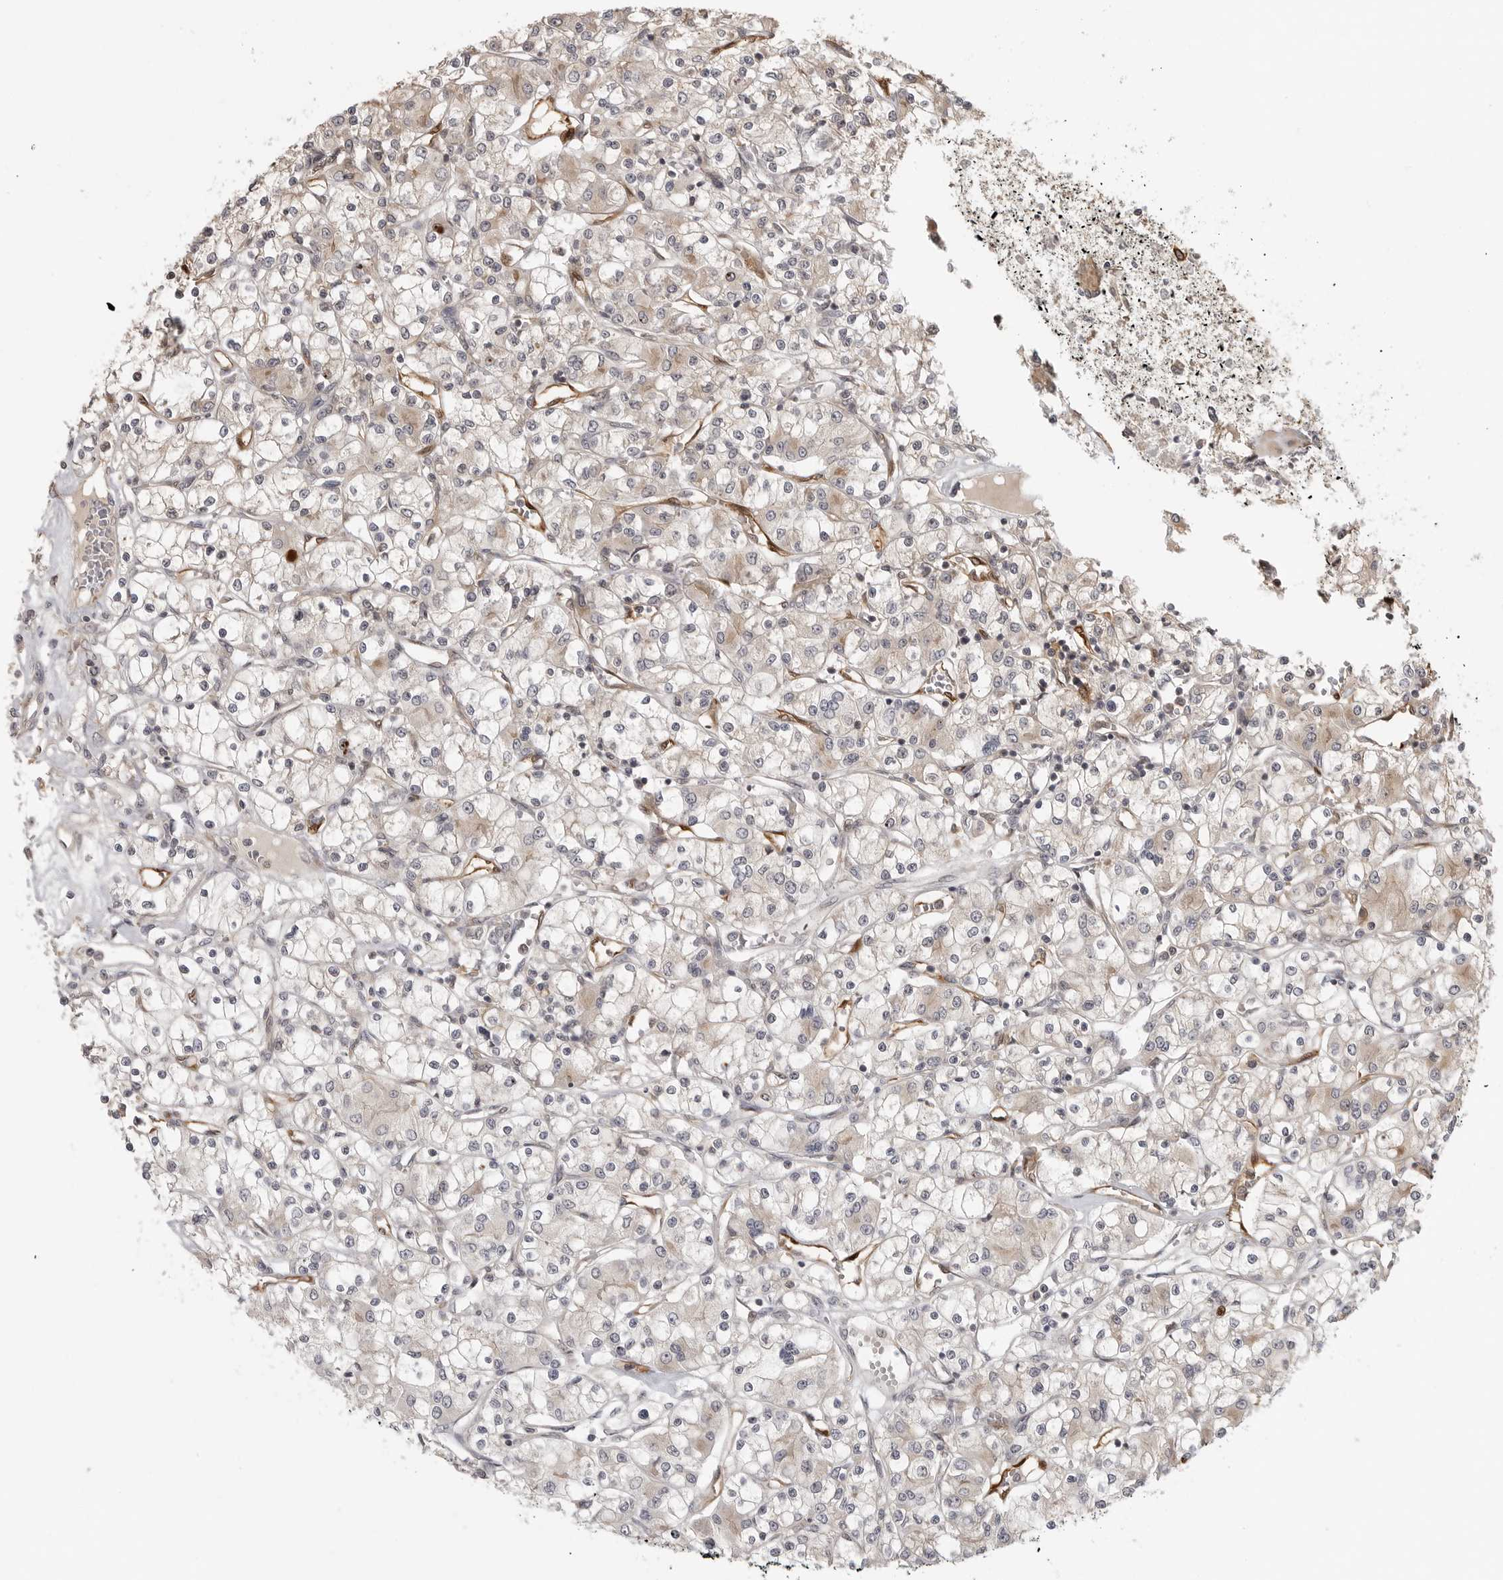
{"staining": {"intensity": "weak", "quantity": "<25%", "location": "cytoplasmic/membranous"}, "tissue": "renal cancer", "cell_type": "Tumor cells", "image_type": "cancer", "snomed": [{"axis": "morphology", "description": "Adenocarcinoma, NOS"}, {"axis": "topography", "description": "Kidney"}], "caption": "This is a micrograph of immunohistochemistry (IHC) staining of renal adenocarcinoma, which shows no staining in tumor cells.", "gene": "IDO1", "patient": {"sex": "female", "age": 59}}